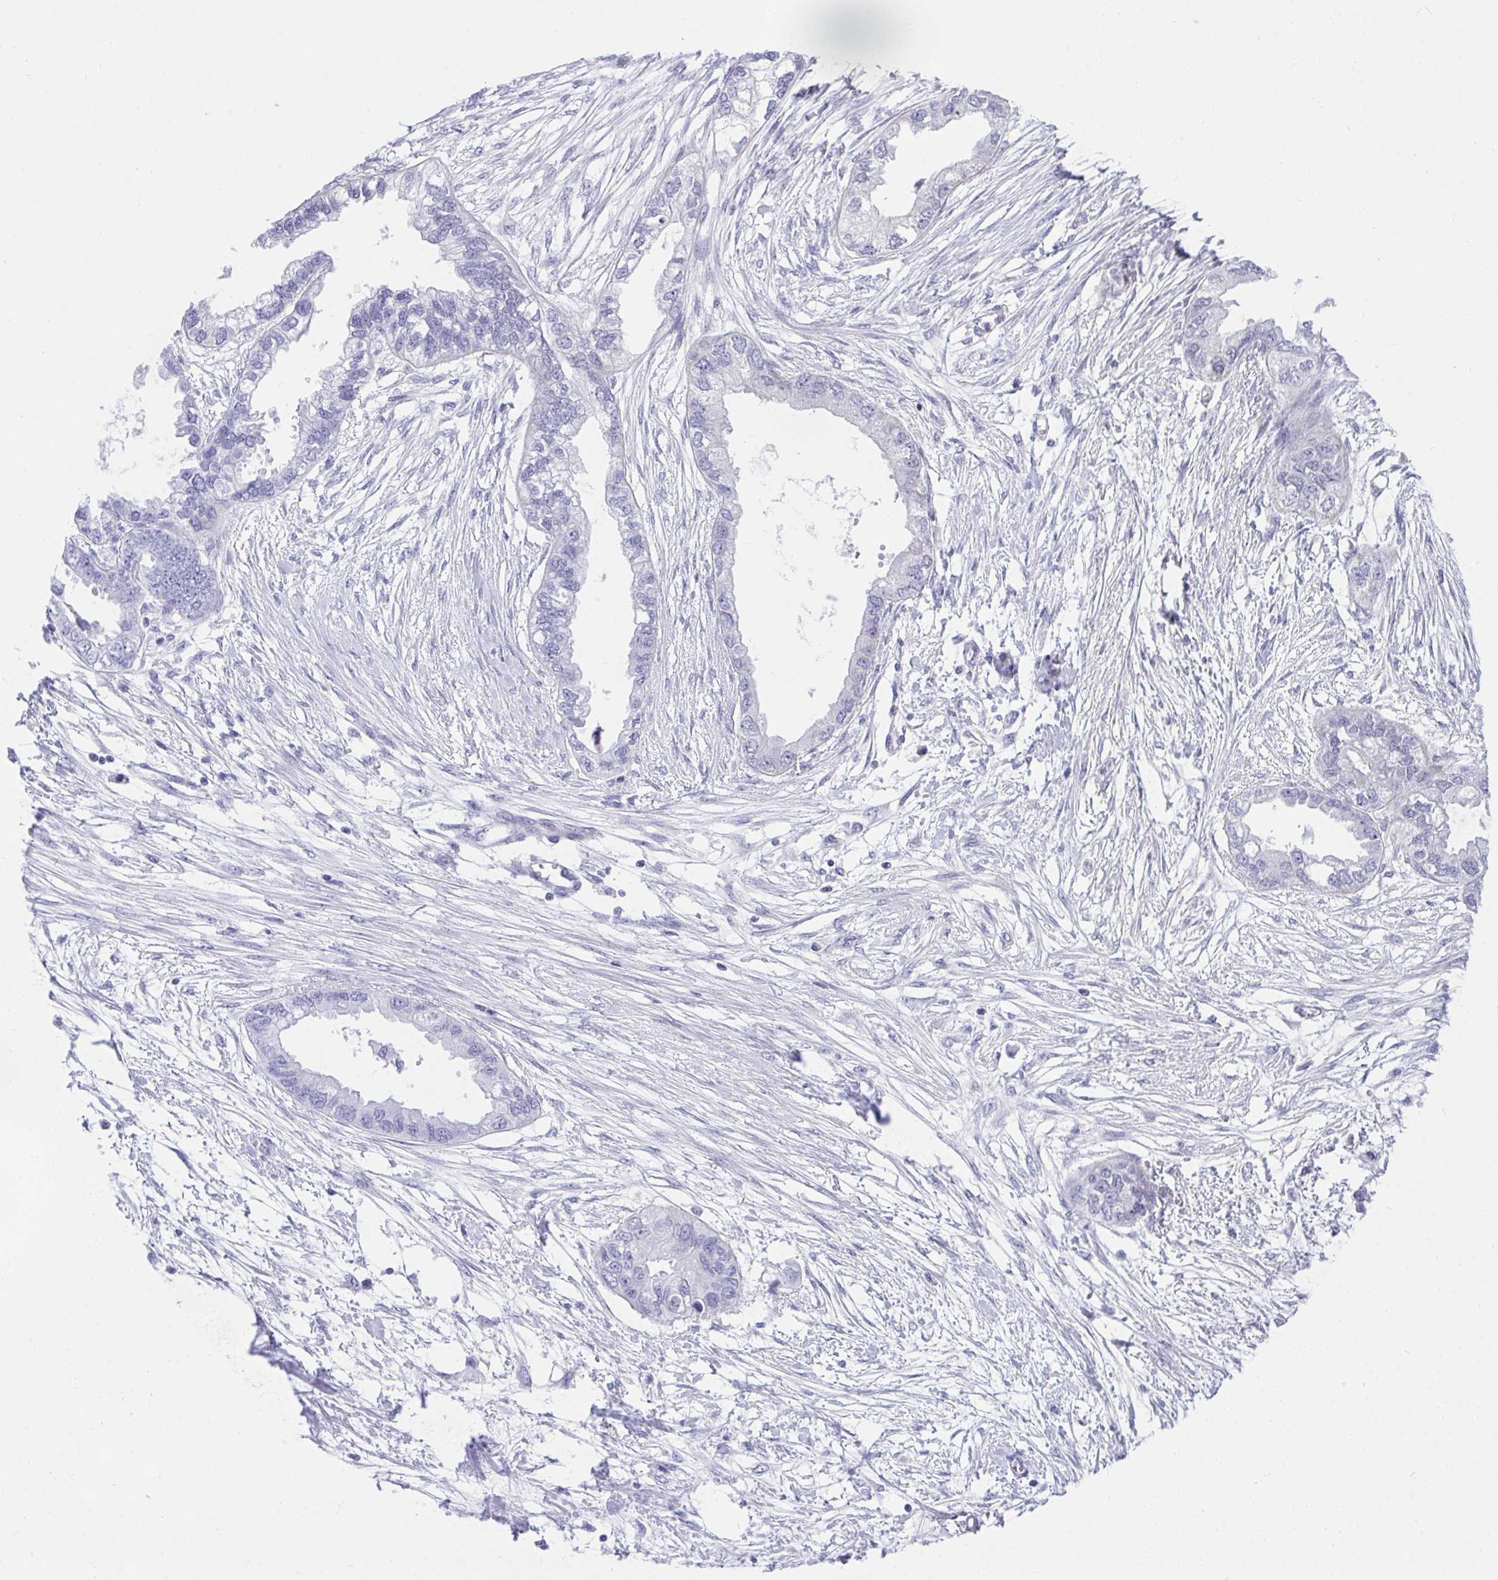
{"staining": {"intensity": "negative", "quantity": "none", "location": "none"}, "tissue": "endometrial cancer", "cell_type": "Tumor cells", "image_type": "cancer", "snomed": [{"axis": "morphology", "description": "Adenocarcinoma, NOS"}, {"axis": "morphology", "description": "Adenocarcinoma, metastatic, NOS"}, {"axis": "topography", "description": "Adipose tissue"}, {"axis": "topography", "description": "Endometrium"}], "caption": "Immunohistochemistry histopathology image of endometrial cancer stained for a protein (brown), which exhibits no positivity in tumor cells.", "gene": "KCNN4", "patient": {"sex": "female", "age": 67}}